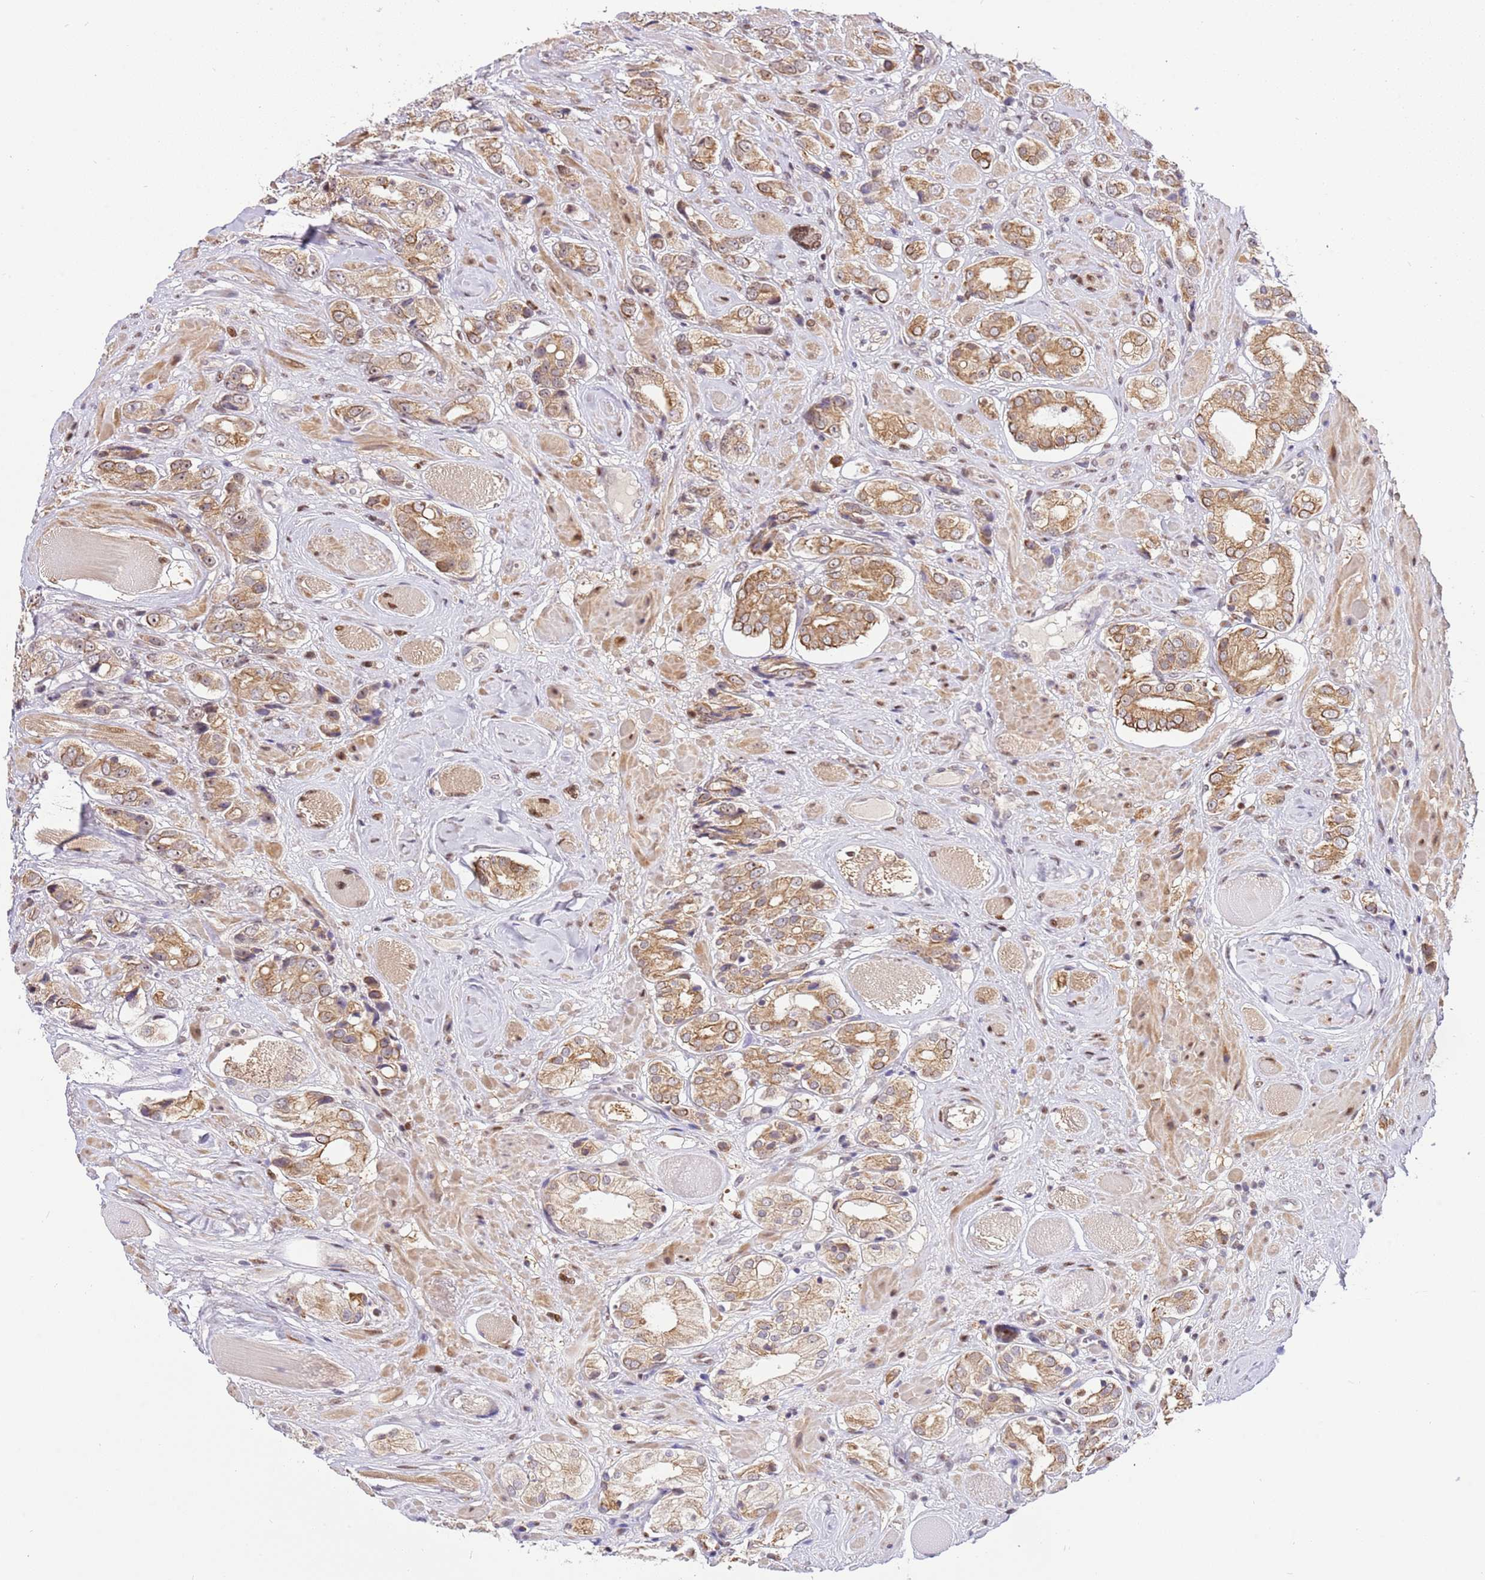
{"staining": {"intensity": "moderate", "quantity": ">75%", "location": "cytoplasmic/membranous"}, "tissue": "prostate cancer", "cell_type": "Tumor cells", "image_type": "cancer", "snomed": [{"axis": "morphology", "description": "Adenocarcinoma, High grade"}, {"axis": "topography", "description": "Prostate and seminal vesicle, NOS"}], "caption": "Moderate cytoplasmic/membranous protein staining is appreciated in about >75% of tumor cells in prostate cancer.", "gene": "RFK", "patient": {"sex": "male", "age": 64}}